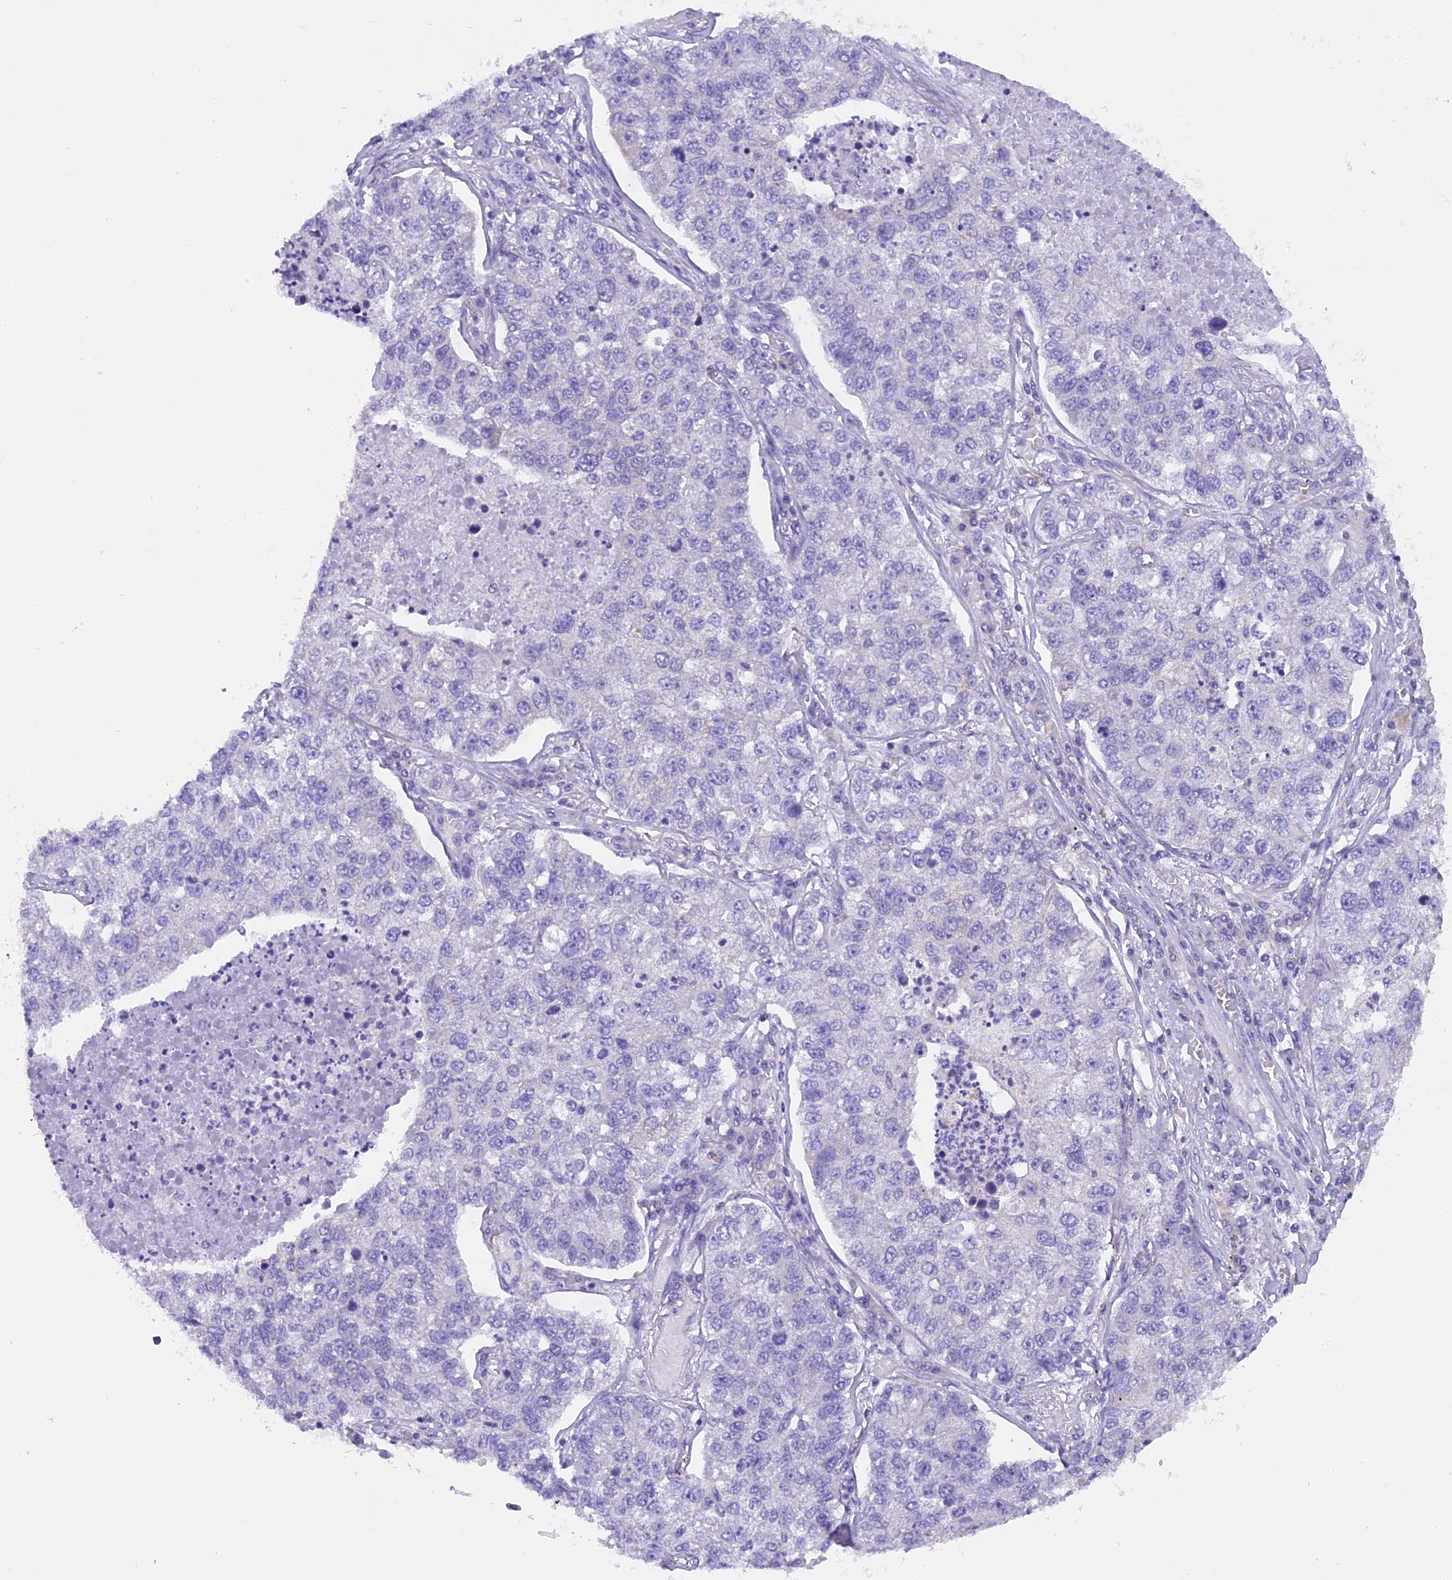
{"staining": {"intensity": "negative", "quantity": "none", "location": "none"}, "tissue": "lung cancer", "cell_type": "Tumor cells", "image_type": "cancer", "snomed": [{"axis": "morphology", "description": "Adenocarcinoma, NOS"}, {"axis": "topography", "description": "Lung"}], "caption": "A micrograph of lung cancer (adenocarcinoma) stained for a protein reveals no brown staining in tumor cells.", "gene": "TRIM3", "patient": {"sex": "male", "age": 49}}